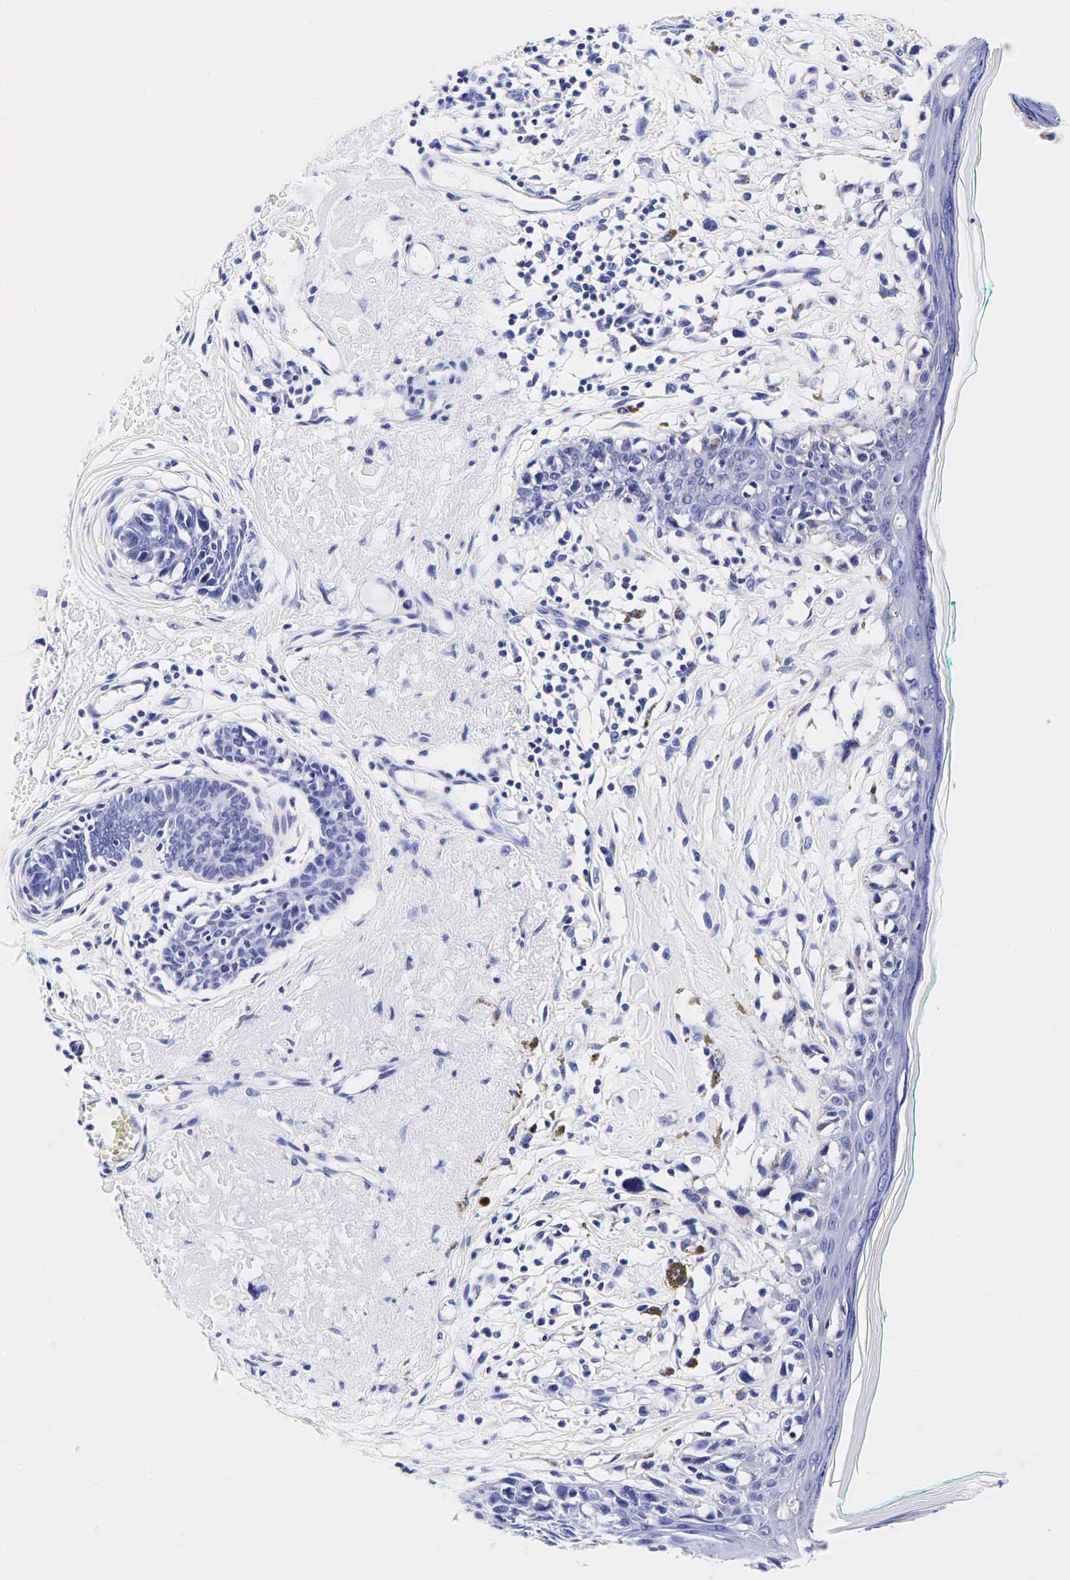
{"staining": {"intensity": "negative", "quantity": "none", "location": "none"}, "tissue": "melanoma", "cell_type": "Tumor cells", "image_type": "cancer", "snomed": [{"axis": "morphology", "description": "Malignant melanoma, NOS"}, {"axis": "topography", "description": "Skin"}], "caption": "Photomicrograph shows no significant protein positivity in tumor cells of melanoma.", "gene": "GAST", "patient": {"sex": "male", "age": 80}}